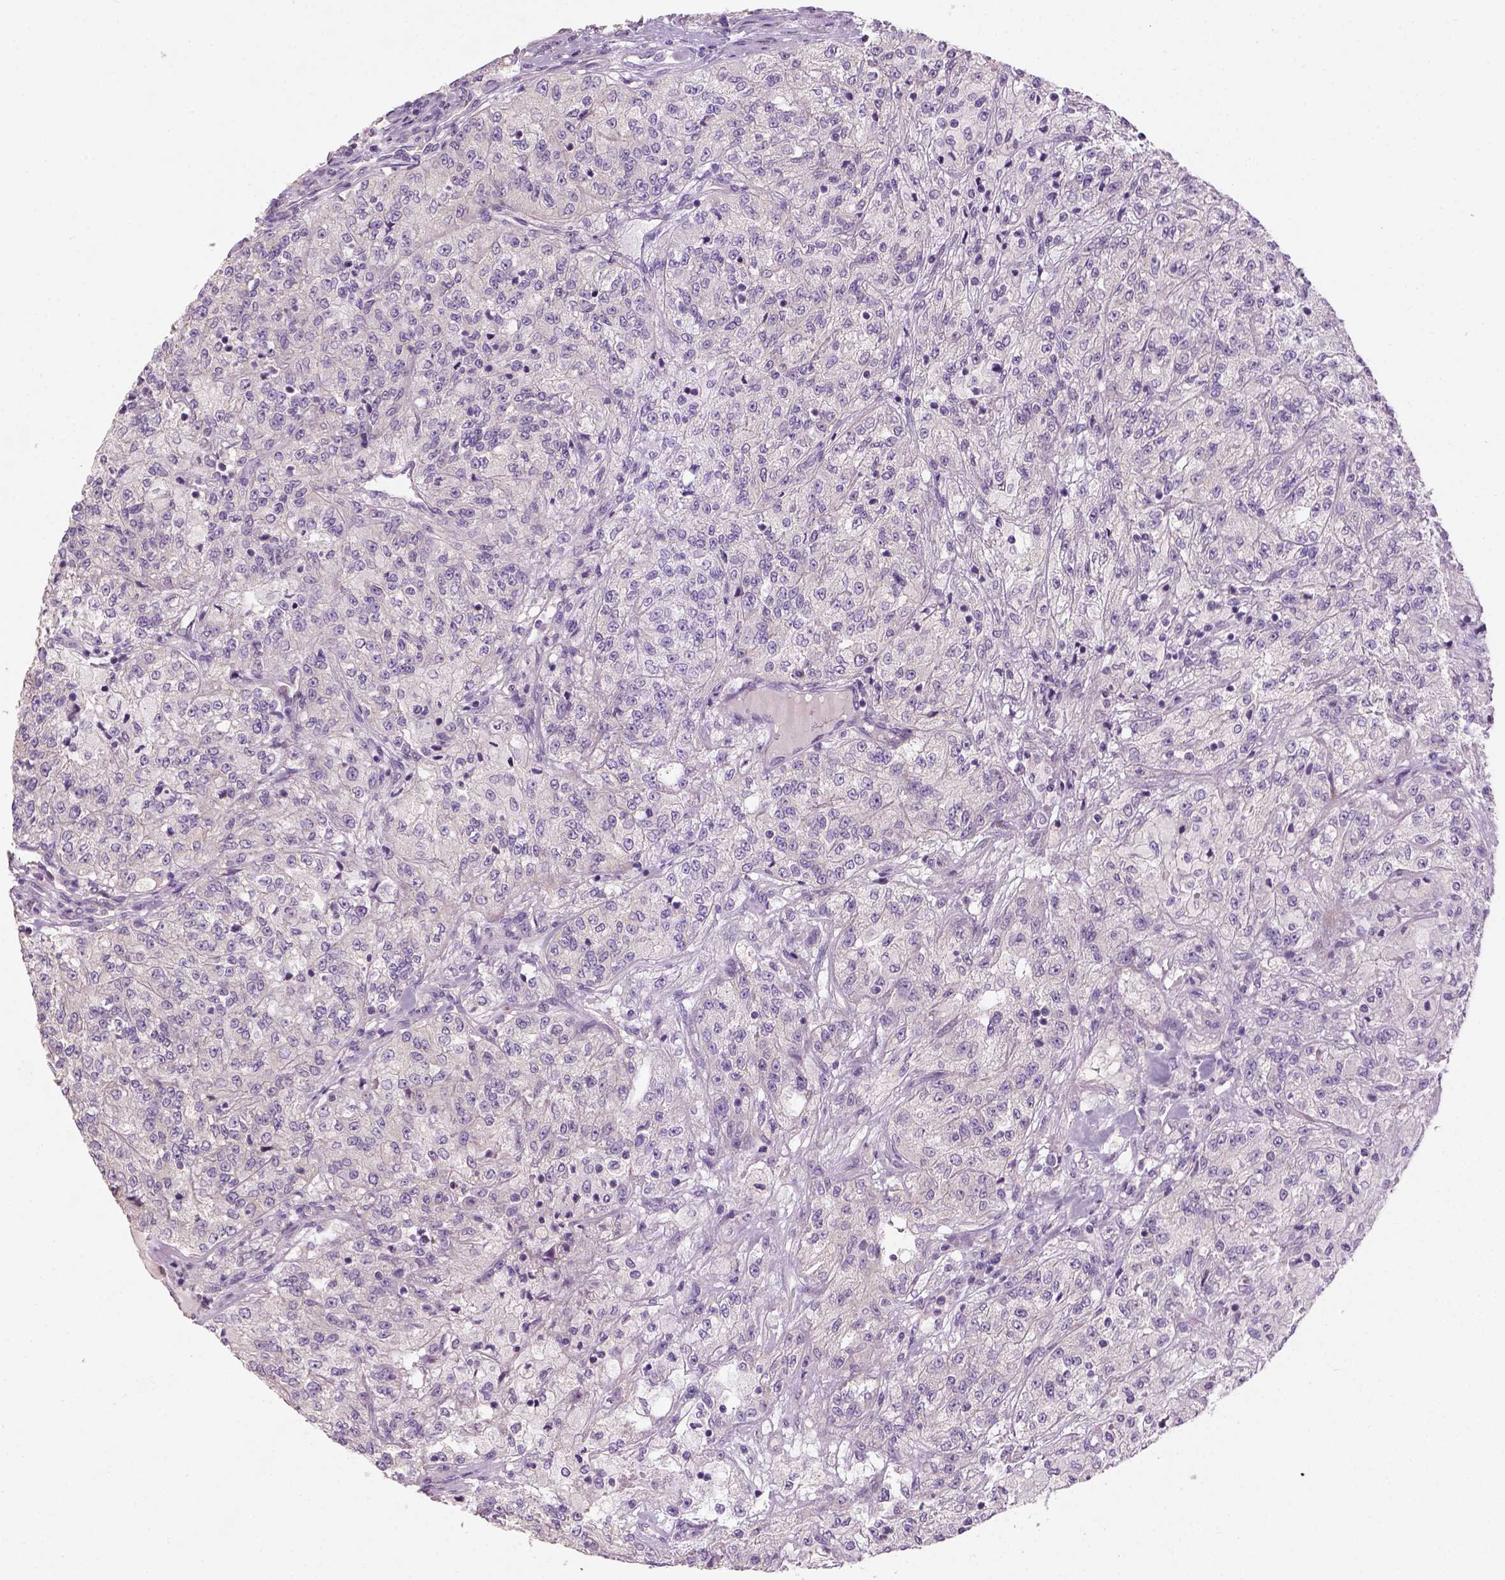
{"staining": {"intensity": "negative", "quantity": "none", "location": "none"}, "tissue": "renal cancer", "cell_type": "Tumor cells", "image_type": "cancer", "snomed": [{"axis": "morphology", "description": "Adenocarcinoma, NOS"}, {"axis": "topography", "description": "Kidney"}], "caption": "There is no significant staining in tumor cells of renal adenocarcinoma. (DAB (3,3'-diaminobenzidine) IHC, high magnification).", "gene": "NUDT6", "patient": {"sex": "female", "age": 63}}